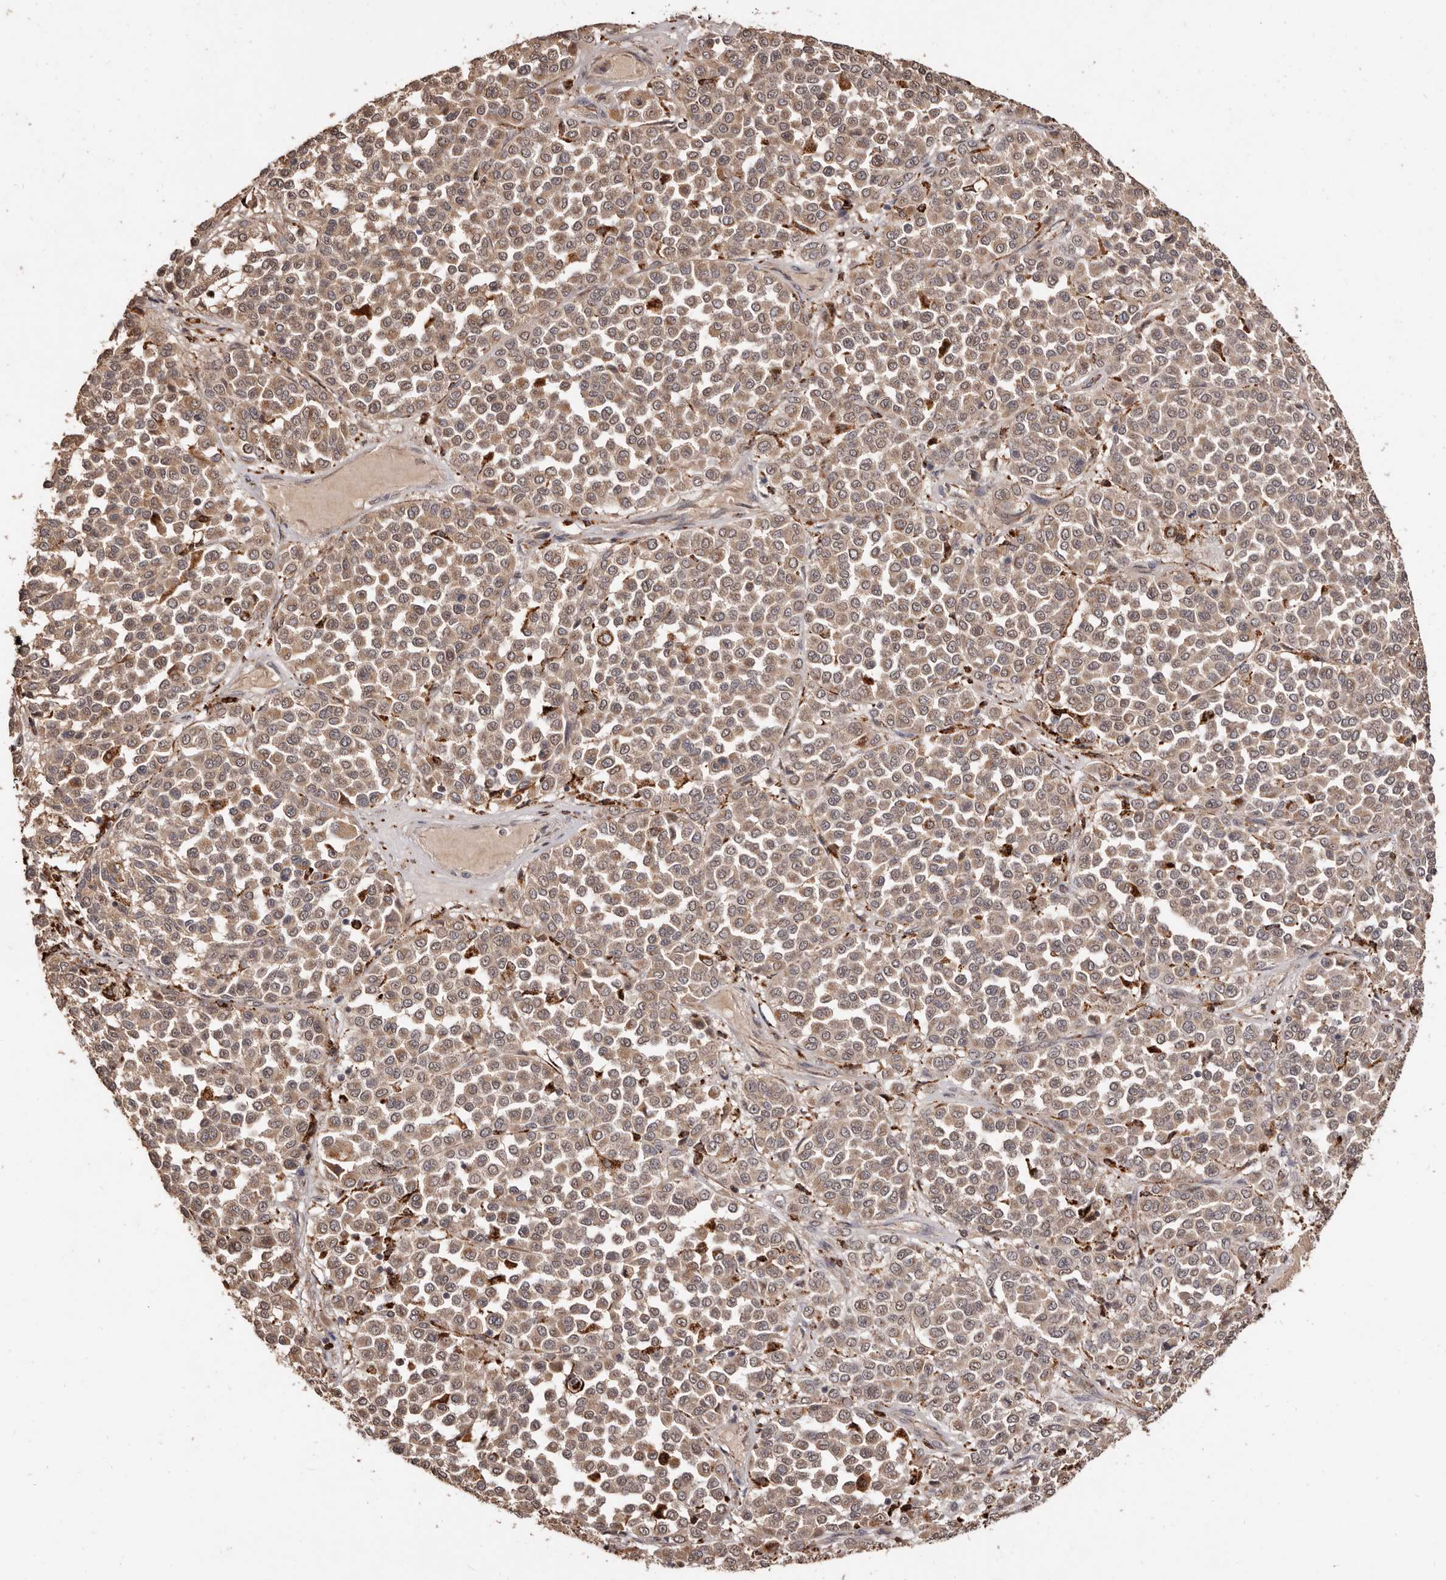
{"staining": {"intensity": "weak", "quantity": ">75%", "location": "cytoplasmic/membranous"}, "tissue": "melanoma", "cell_type": "Tumor cells", "image_type": "cancer", "snomed": [{"axis": "morphology", "description": "Malignant melanoma, Metastatic site"}, {"axis": "topography", "description": "Pancreas"}], "caption": "This image exhibits immunohistochemistry staining of malignant melanoma (metastatic site), with low weak cytoplasmic/membranous expression in approximately >75% of tumor cells.", "gene": "AKAP7", "patient": {"sex": "female", "age": 30}}